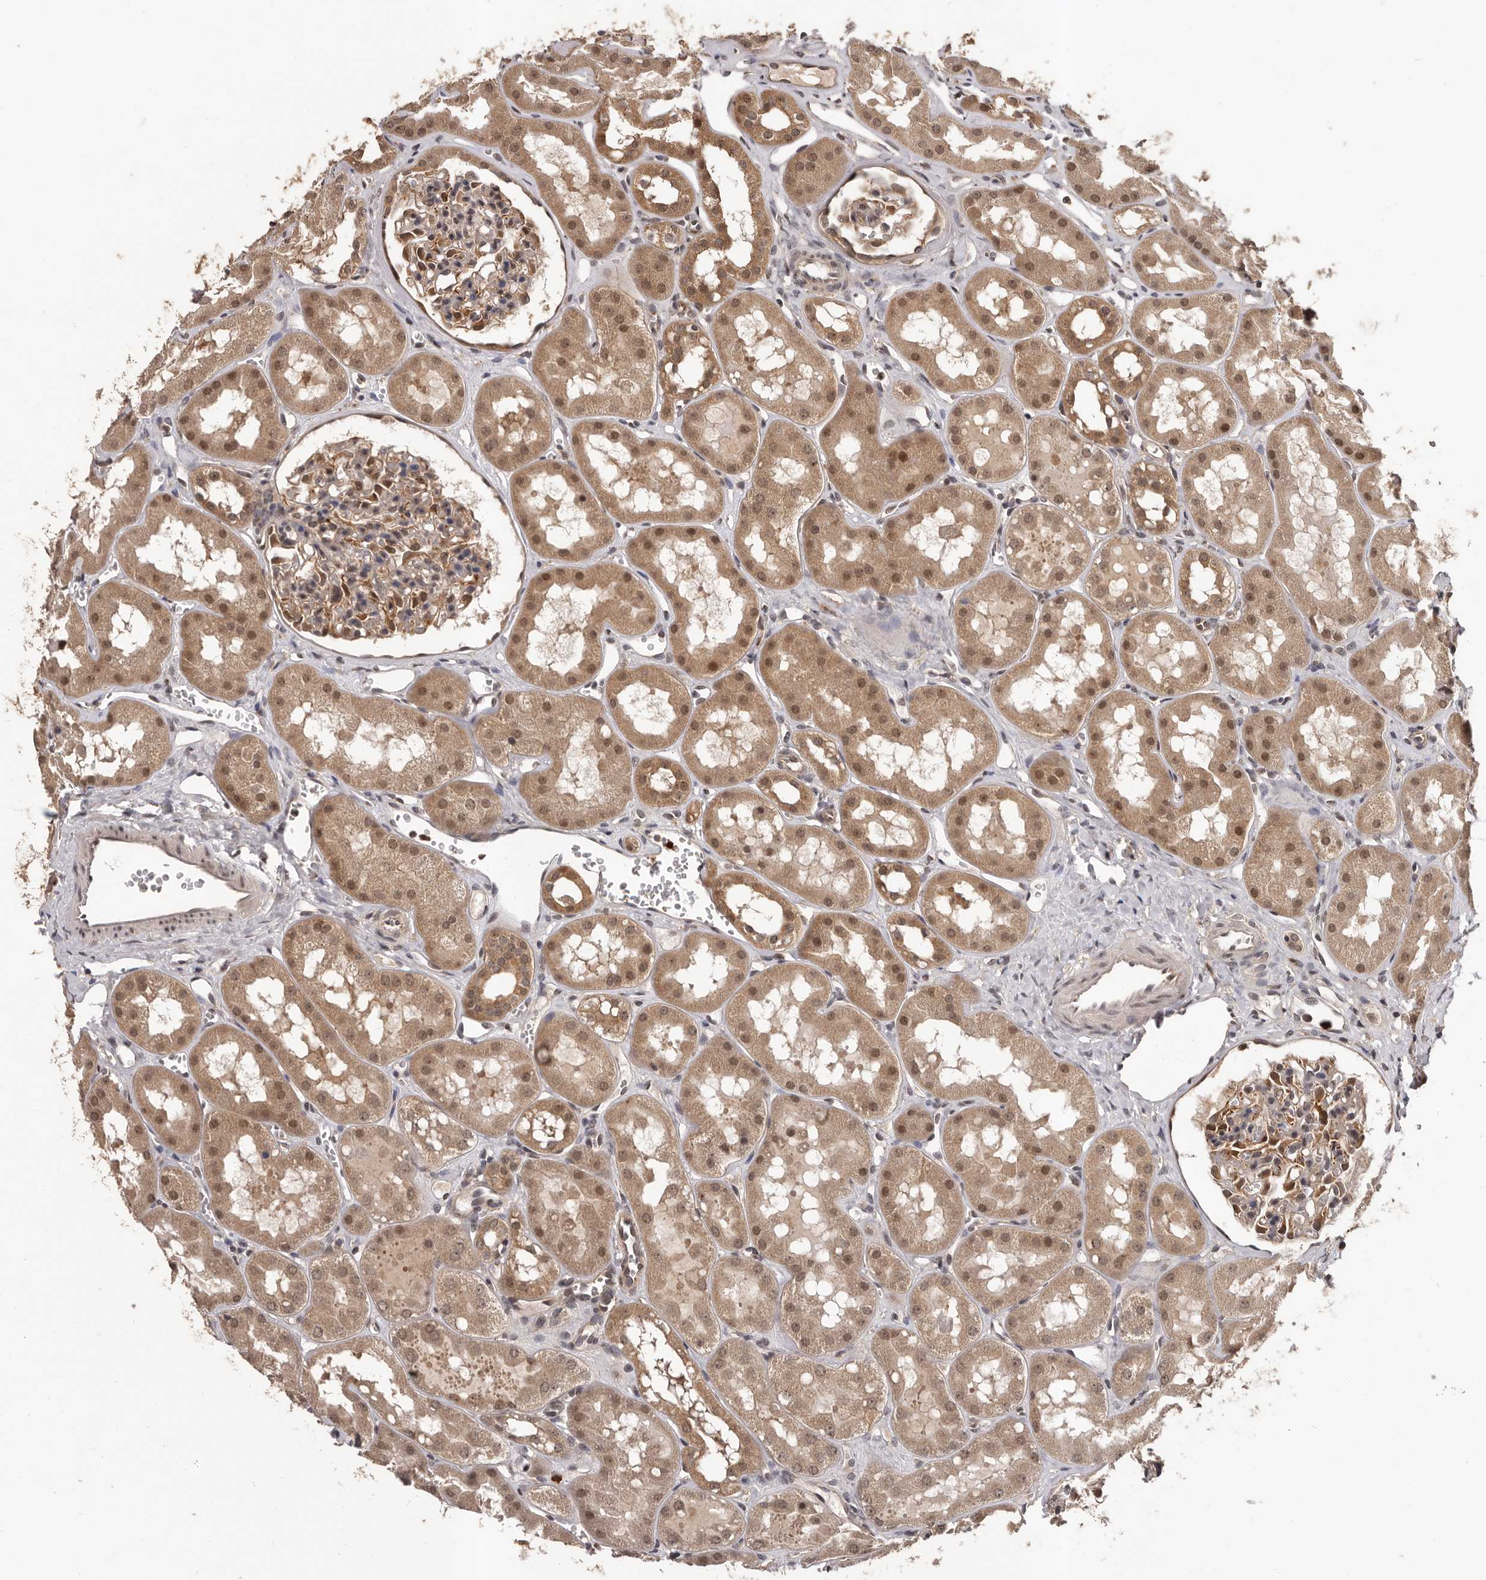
{"staining": {"intensity": "moderate", "quantity": "25%-75%", "location": "cytoplasmic/membranous,nuclear"}, "tissue": "kidney", "cell_type": "Cells in glomeruli", "image_type": "normal", "snomed": [{"axis": "morphology", "description": "Normal tissue, NOS"}, {"axis": "topography", "description": "Kidney"}], "caption": "Protein analysis of normal kidney displays moderate cytoplasmic/membranous,nuclear expression in about 25%-75% of cells in glomeruli. The protein of interest is stained brown, and the nuclei are stained in blue (DAB IHC with brightfield microscopy, high magnification).", "gene": "VPS37A", "patient": {"sex": "male", "age": 16}}